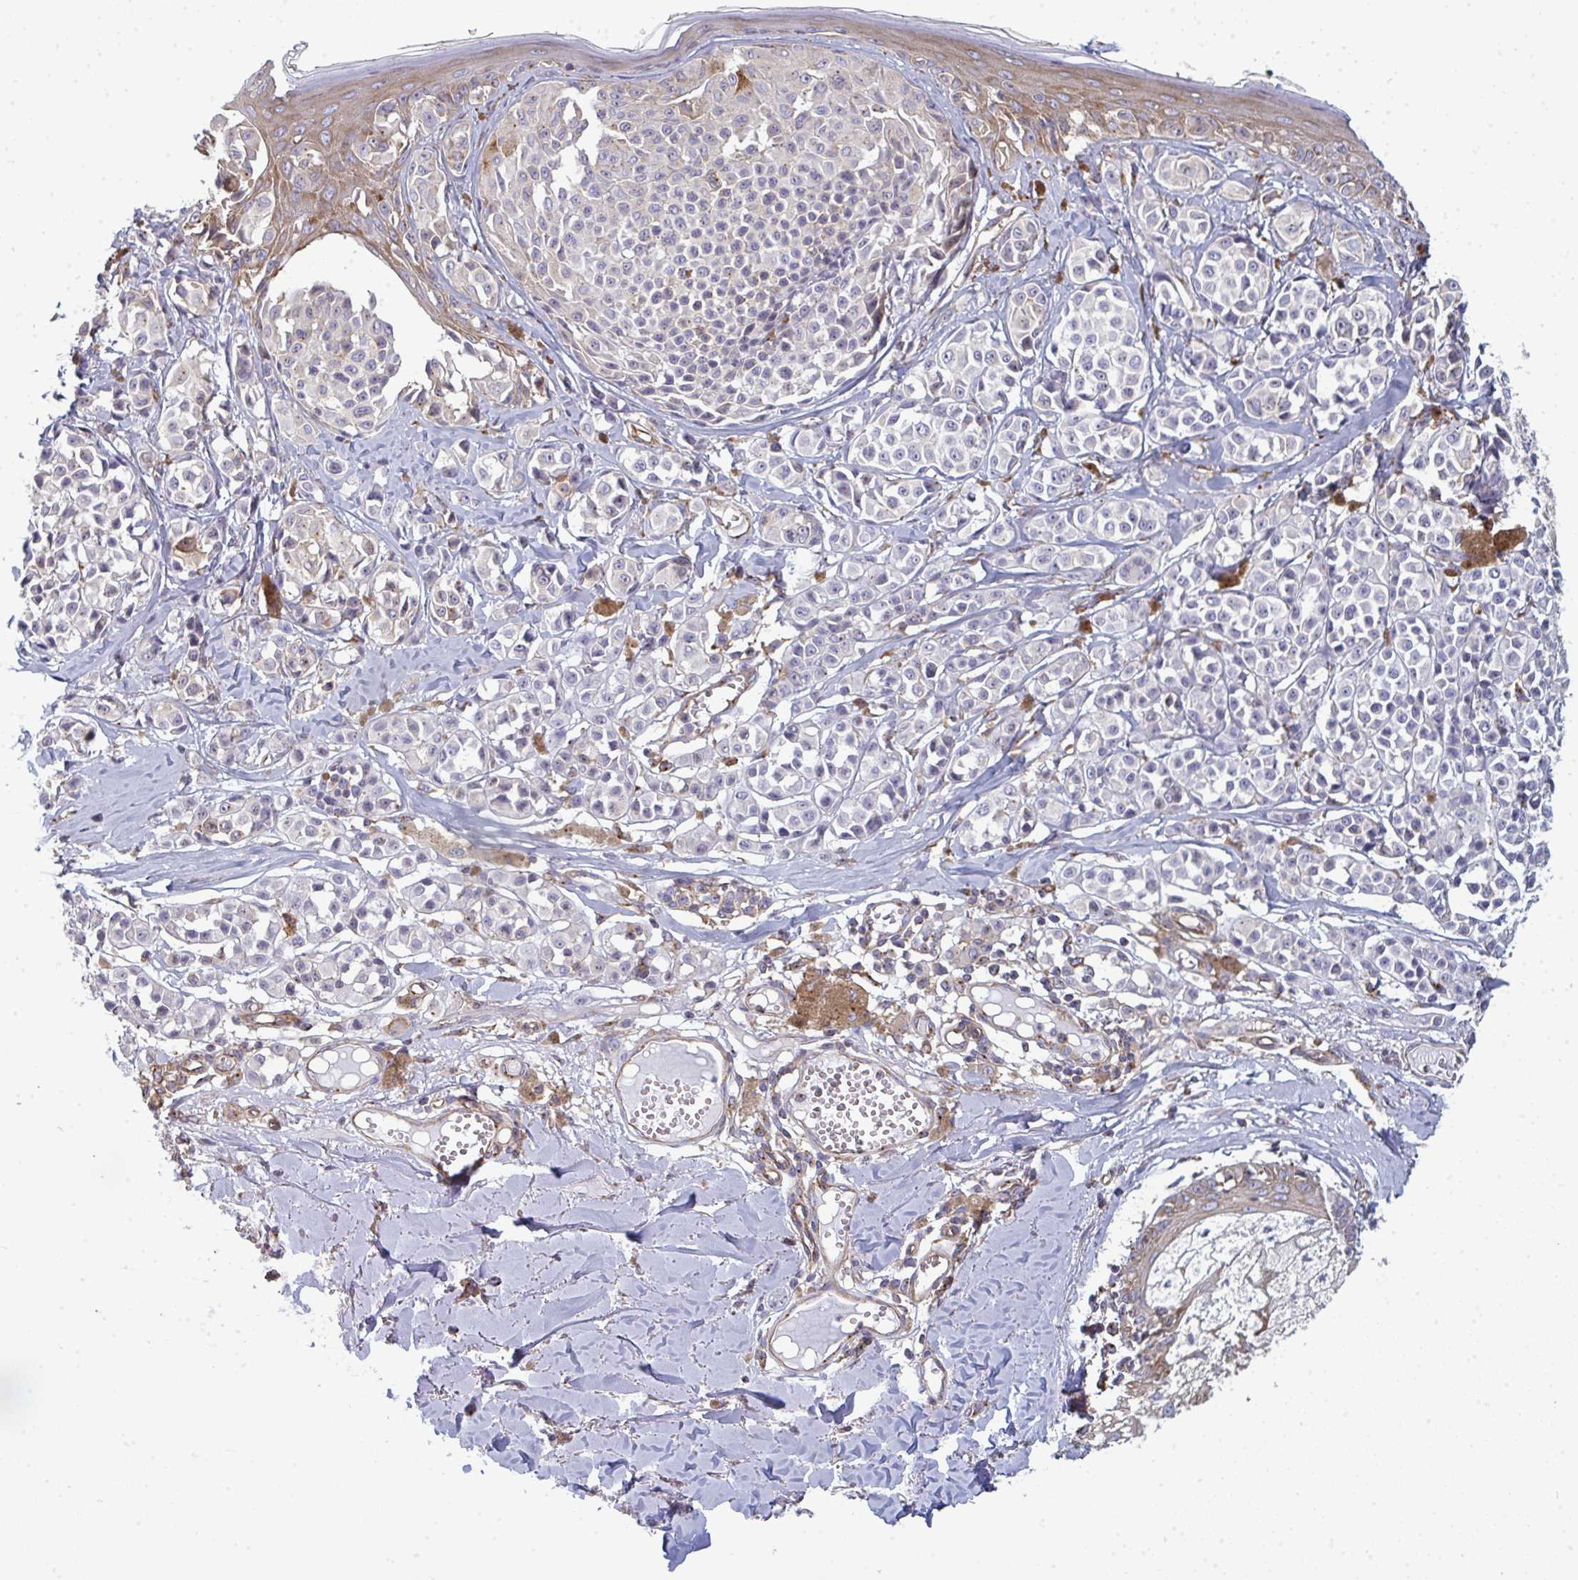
{"staining": {"intensity": "negative", "quantity": "none", "location": "none"}, "tissue": "melanoma", "cell_type": "Tumor cells", "image_type": "cancer", "snomed": [{"axis": "morphology", "description": "Malignant melanoma, NOS"}, {"axis": "topography", "description": "Skin"}], "caption": "An image of malignant melanoma stained for a protein reveals no brown staining in tumor cells. (Brightfield microscopy of DAB IHC at high magnification).", "gene": "DYNC1I2", "patient": {"sex": "female", "age": 43}}